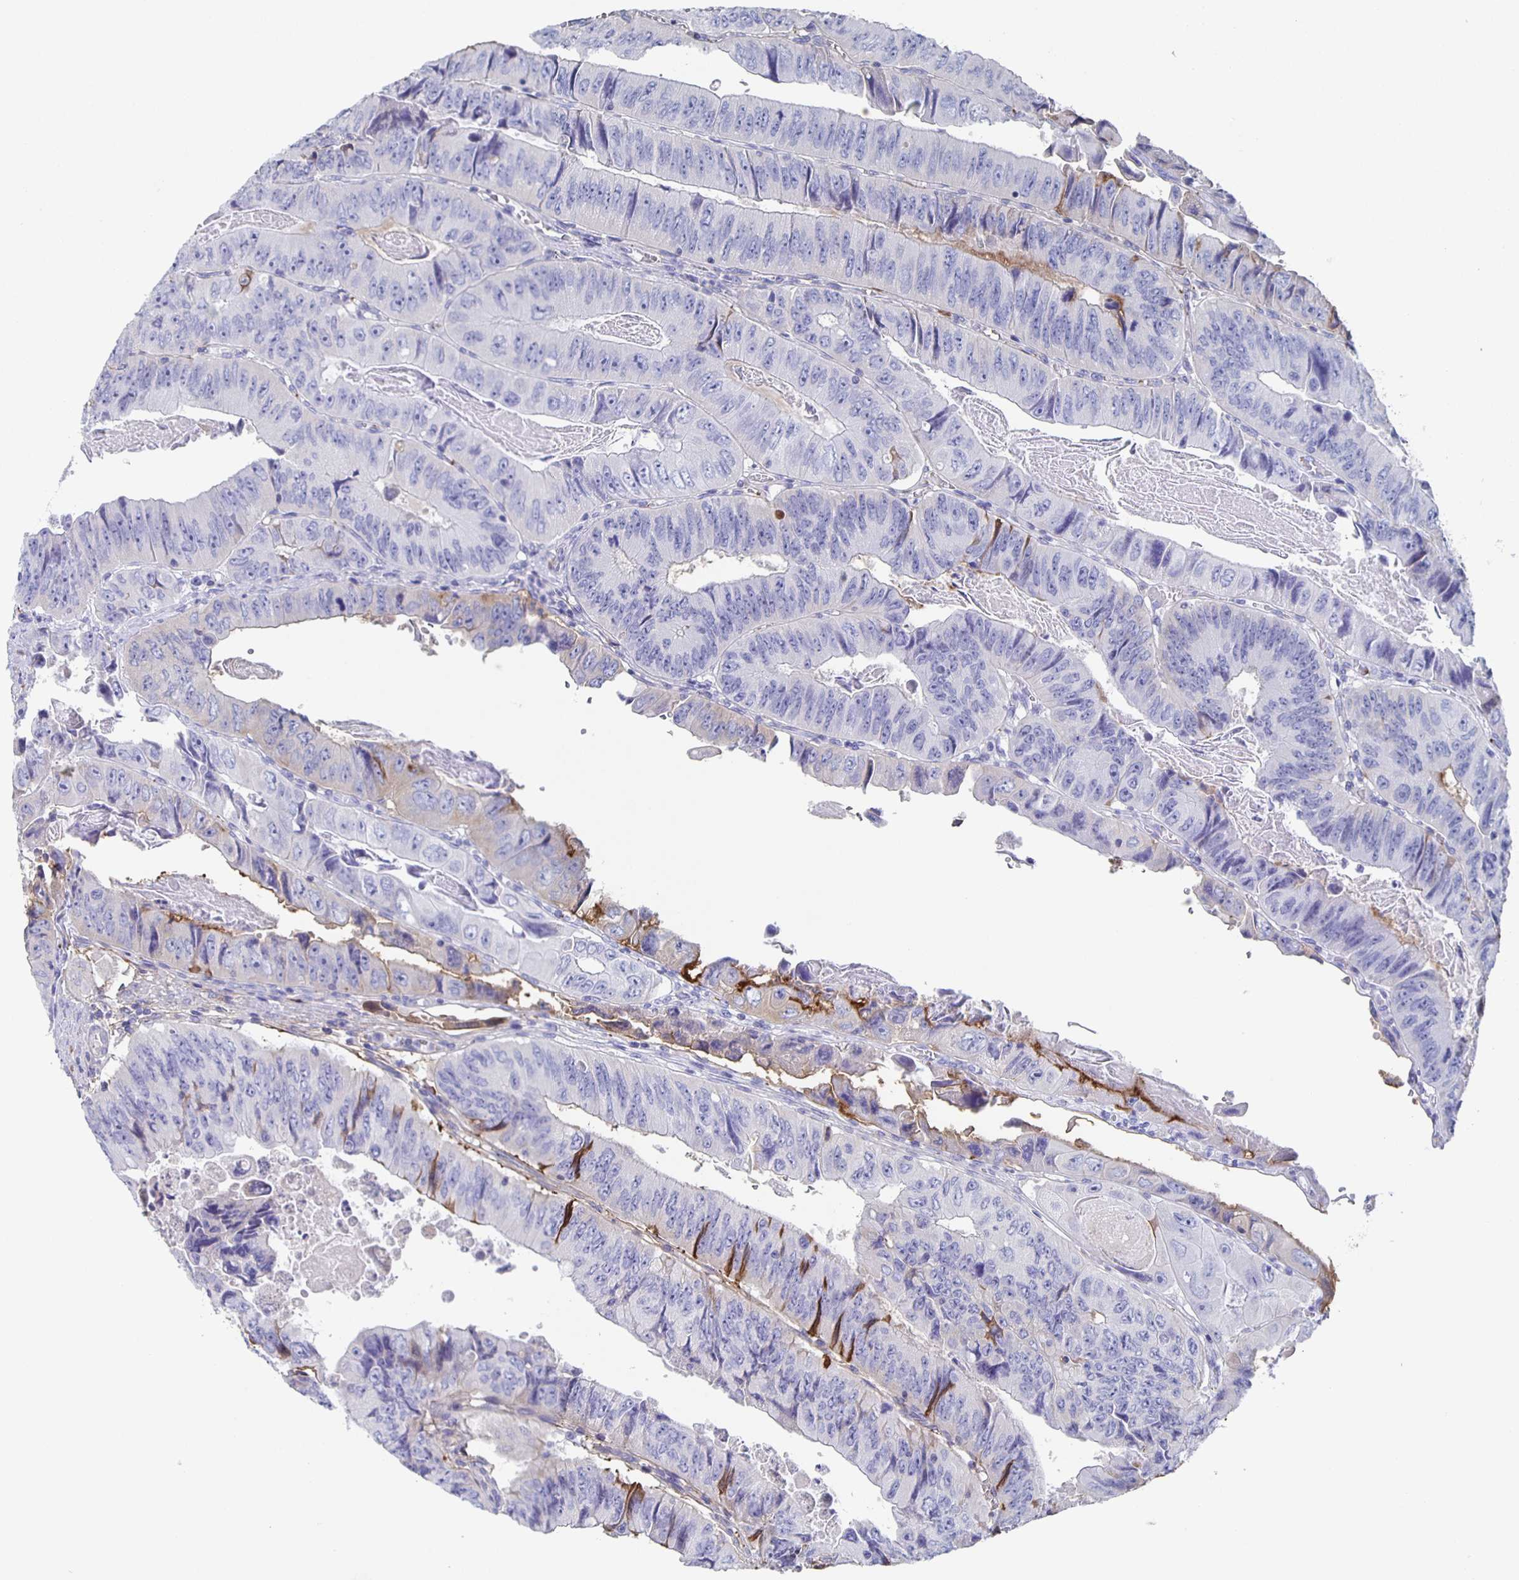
{"staining": {"intensity": "weak", "quantity": "<25%", "location": "cytoplasmic/membranous"}, "tissue": "colorectal cancer", "cell_type": "Tumor cells", "image_type": "cancer", "snomed": [{"axis": "morphology", "description": "Adenocarcinoma, NOS"}, {"axis": "topography", "description": "Colon"}], "caption": "A micrograph of adenocarcinoma (colorectal) stained for a protein demonstrates no brown staining in tumor cells. The staining was performed using DAB (3,3'-diaminobenzidine) to visualize the protein expression in brown, while the nuclei were stained in blue with hematoxylin (Magnification: 20x).", "gene": "FGA", "patient": {"sex": "female", "age": 84}}